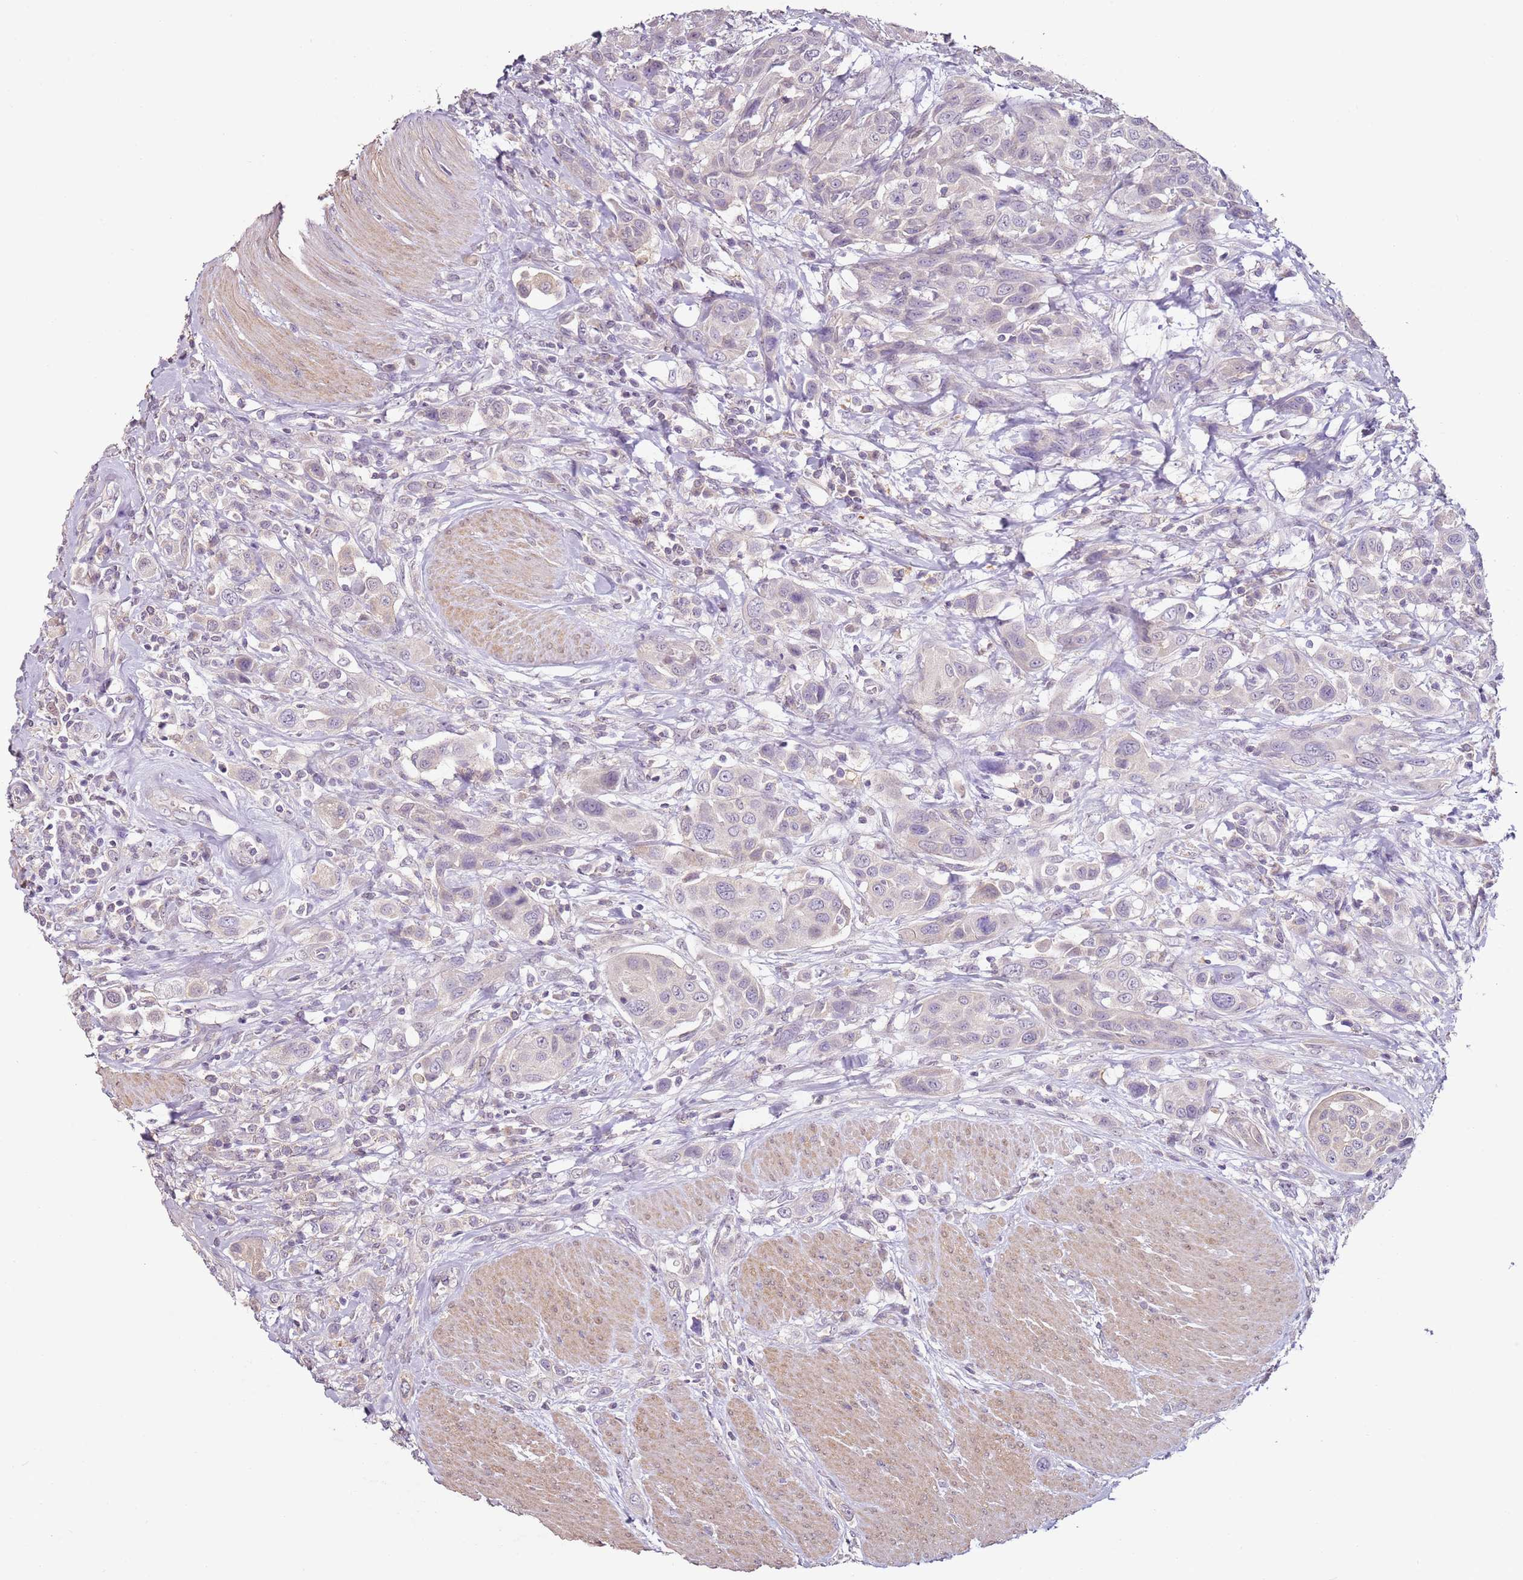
{"staining": {"intensity": "negative", "quantity": "none", "location": "none"}, "tissue": "urothelial cancer", "cell_type": "Tumor cells", "image_type": "cancer", "snomed": [{"axis": "morphology", "description": "Urothelial carcinoma, High grade"}, {"axis": "topography", "description": "Urinary bladder"}], "caption": "IHC of urothelial cancer shows no staining in tumor cells. (Immunohistochemistry (ihc), brightfield microscopy, high magnification).", "gene": "MDH1", "patient": {"sex": "male", "age": 50}}